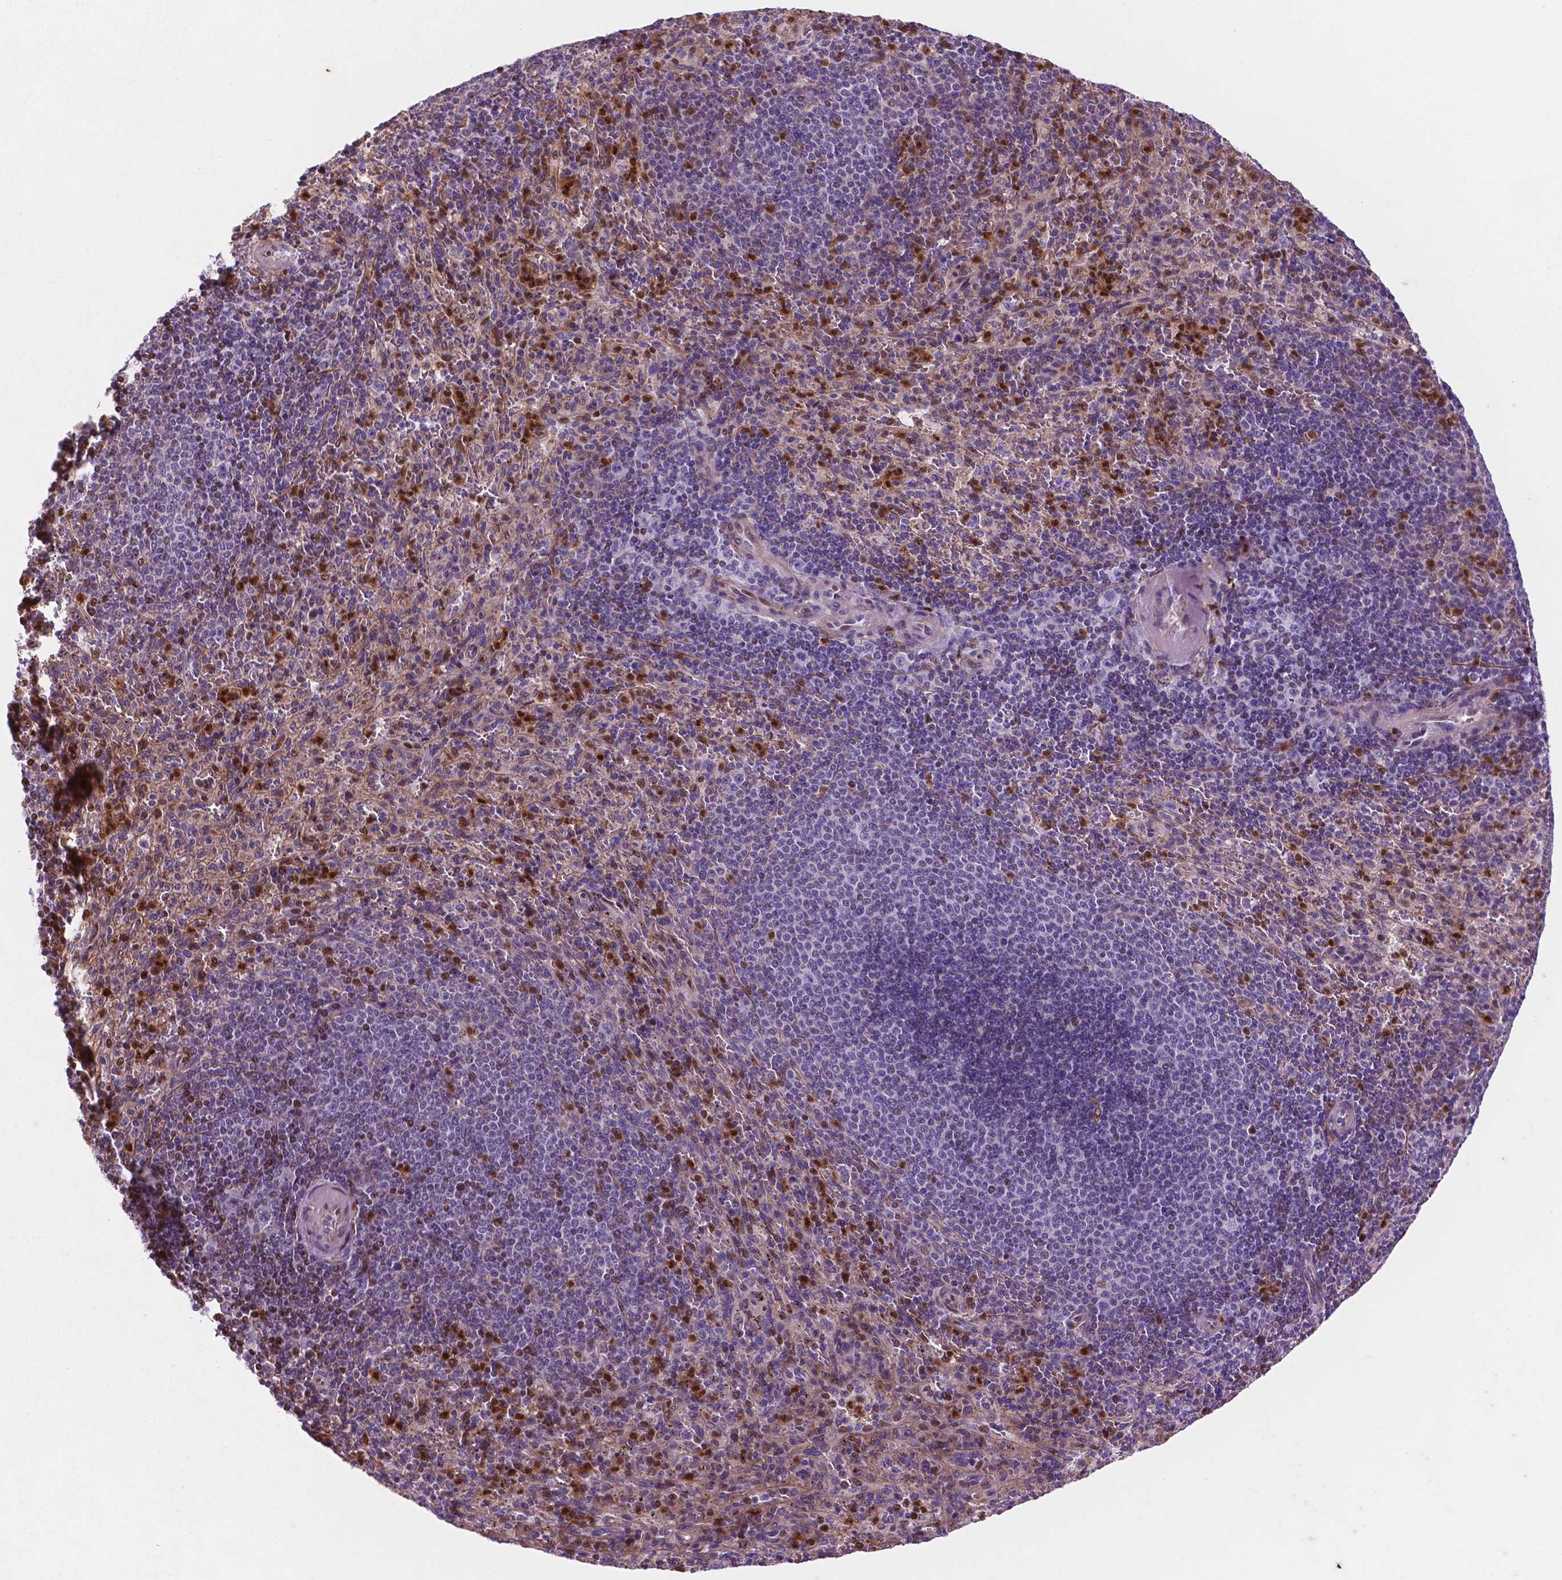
{"staining": {"intensity": "moderate", "quantity": "25%-75%", "location": "nuclear"}, "tissue": "spleen", "cell_type": "Cells in red pulp", "image_type": "normal", "snomed": [{"axis": "morphology", "description": "Normal tissue, NOS"}, {"axis": "topography", "description": "Spleen"}], "caption": "Protein expression analysis of normal human spleen reveals moderate nuclear expression in about 25%-75% of cells in red pulp.", "gene": "TM4SF20", "patient": {"sex": "male", "age": 57}}